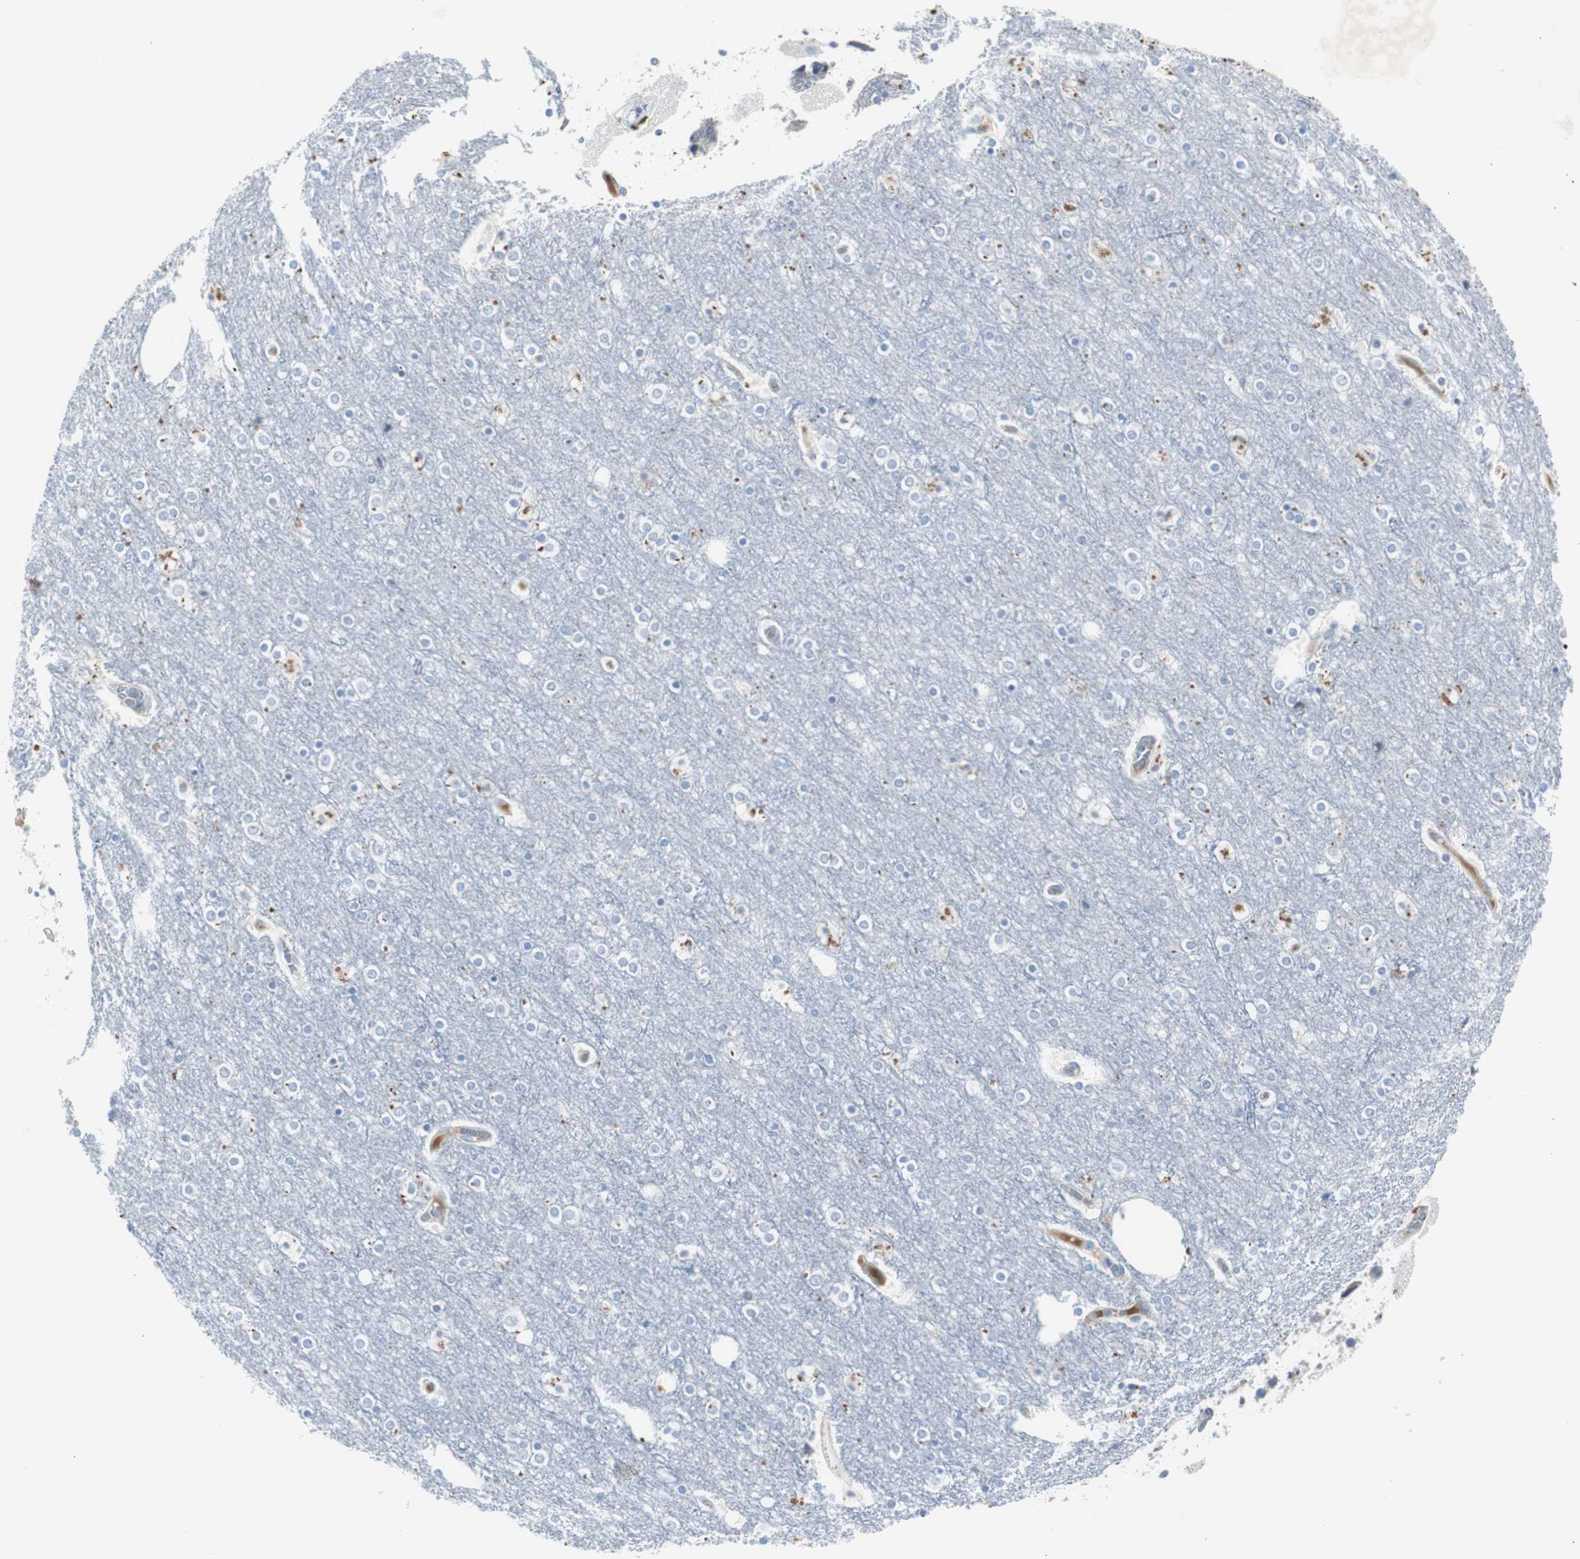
{"staining": {"intensity": "negative", "quantity": "none", "location": "none"}, "tissue": "cerebral cortex", "cell_type": "Endothelial cells", "image_type": "normal", "snomed": [{"axis": "morphology", "description": "Normal tissue, NOS"}, {"axis": "topography", "description": "Cerebral cortex"}], "caption": "There is no significant staining in endothelial cells of cerebral cortex. (Immunohistochemistry, brightfield microscopy, high magnification).", "gene": "SERPINF1", "patient": {"sex": "female", "age": 54}}